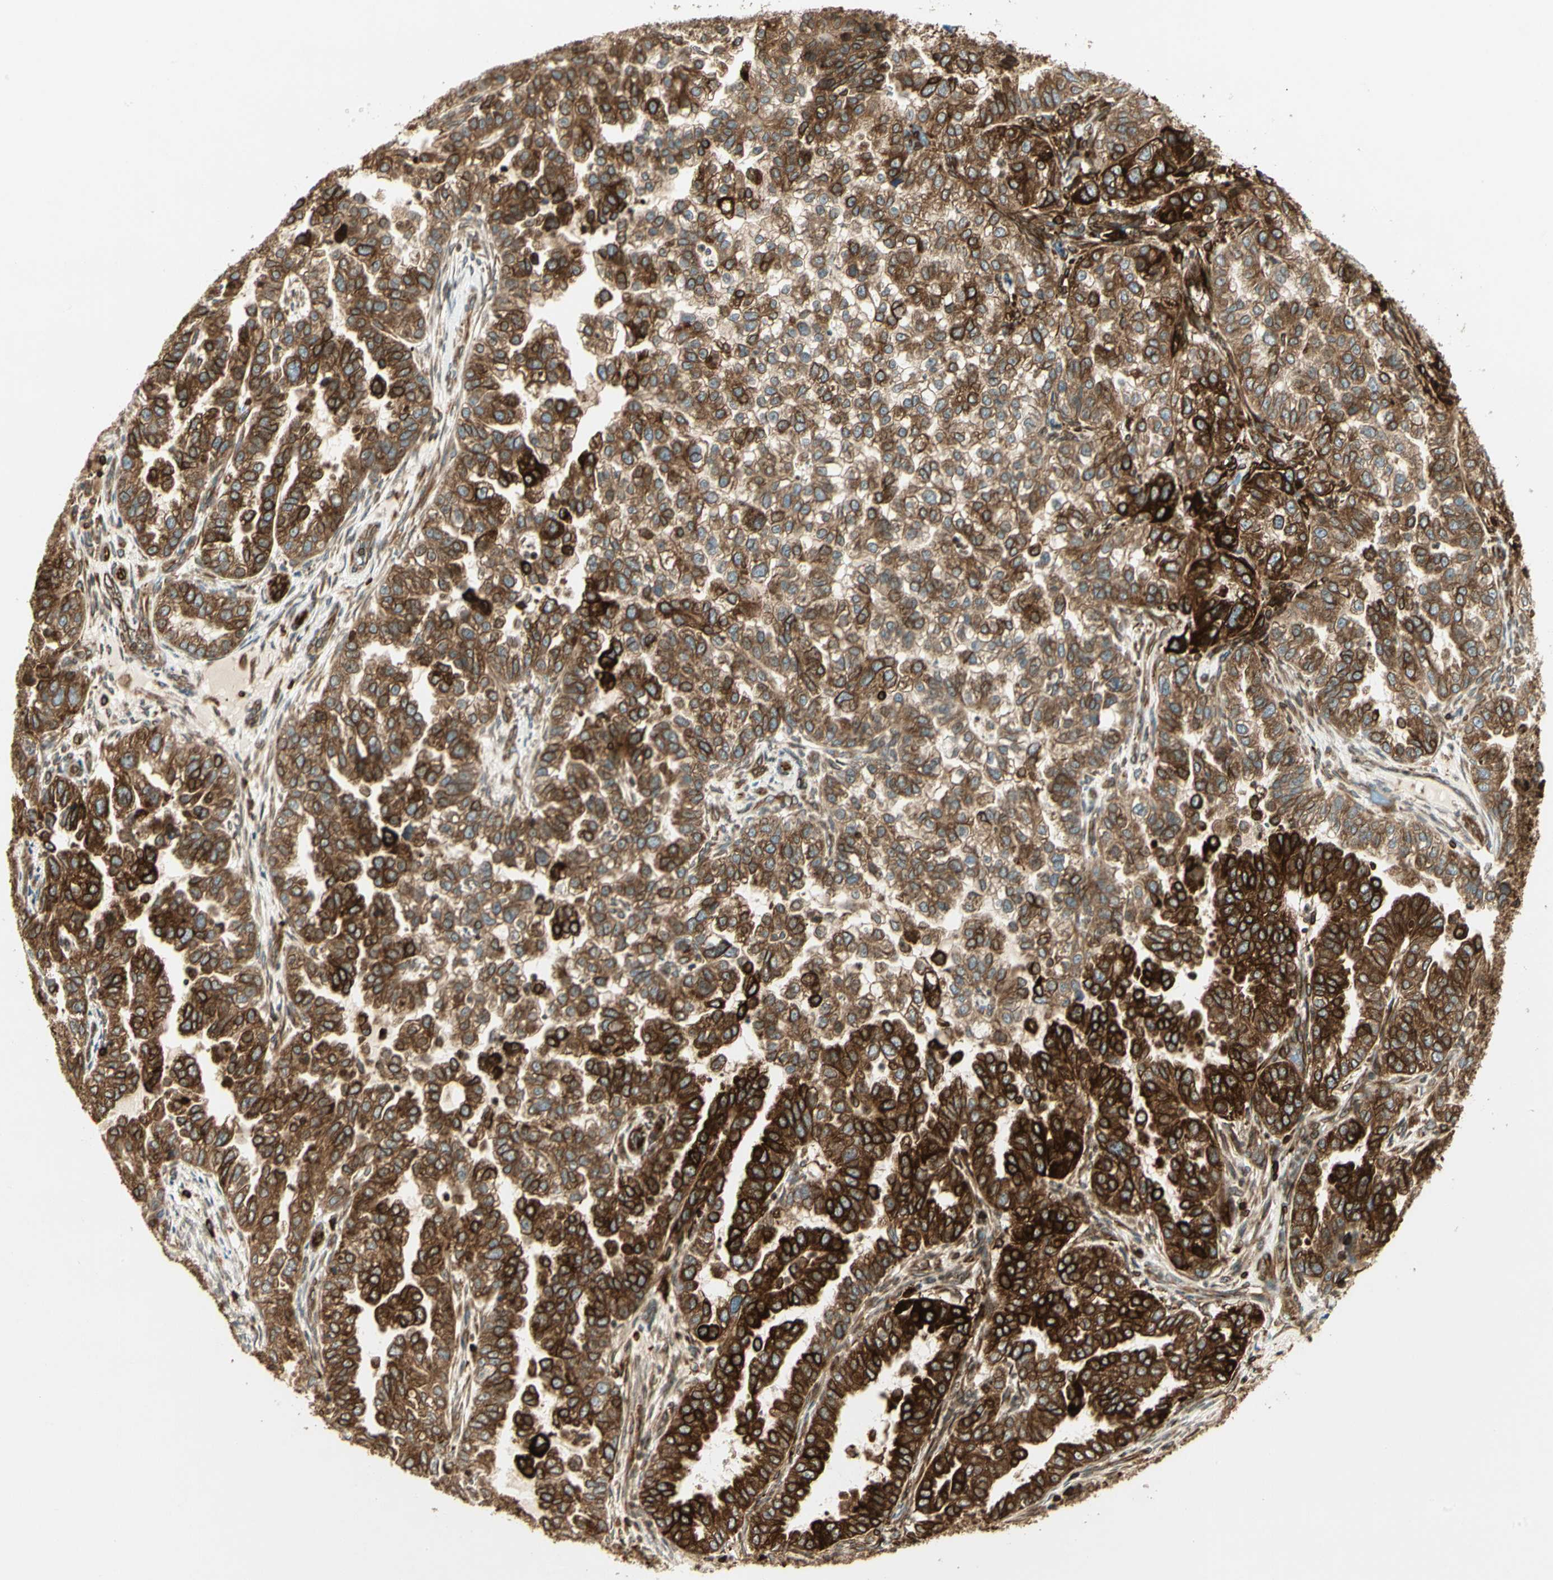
{"staining": {"intensity": "strong", "quantity": ">75%", "location": "cytoplasmic/membranous"}, "tissue": "endometrial cancer", "cell_type": "Tumor cells", "image_type": "cancer", "snomed": [{"axis": "morphology", "description": "Adenocarcinoma, NOS"}, {"axis": "topography", "description": "Endometrium"}], "caption": "A high amount of strong cytoplasmic/membranous expression is appreciated in about >75% of tumor cells in endometrial adenocarcinoma tissue.", "gene": "TAPBP", "patient": {"sex": "female", "age": 85}}